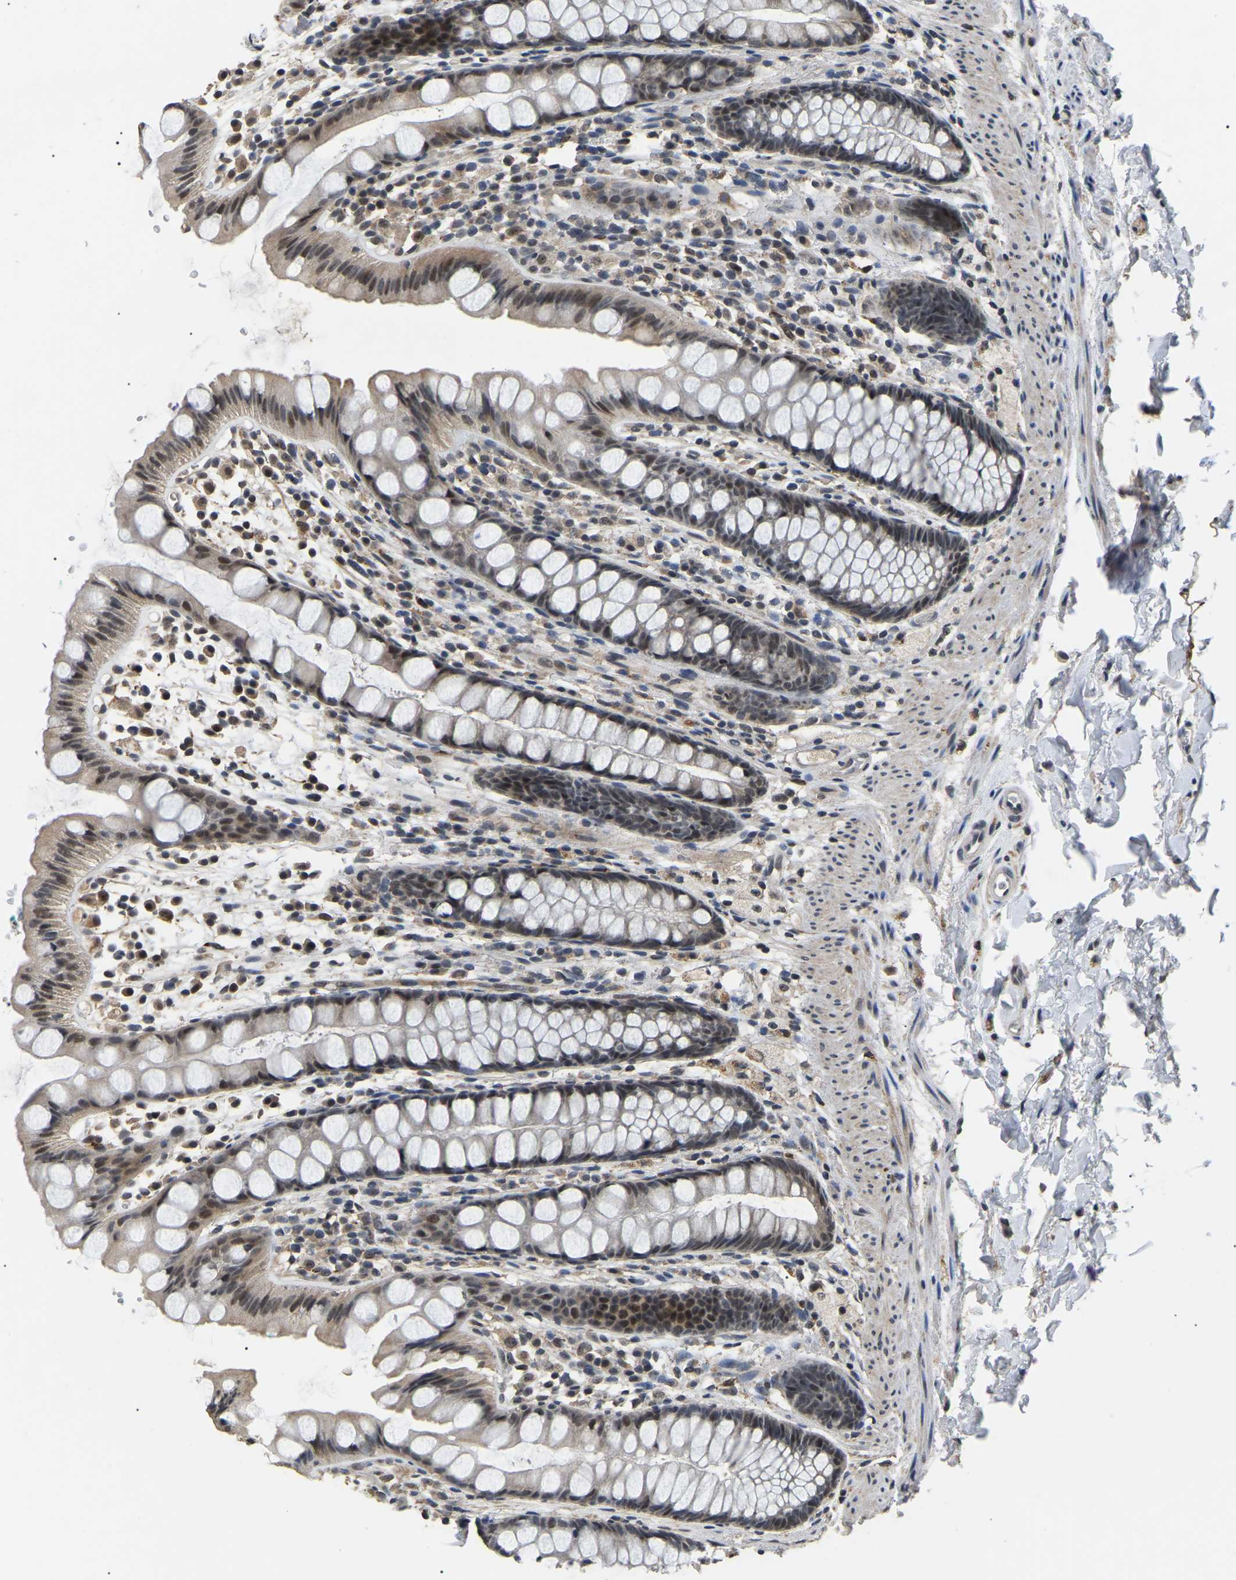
{"staining": {"intensity": "weak", "quantity": ">75%", "location": "nuclear"}, "tissue": "rectum", "cell_type": "Glandular cells", "image_type": "normal", "snomed": [{"axis": "morphology", "description": "Normal tissue, NOS"}, {"axis": "topography", "description": "Rectum"}], "caption": "DAB immunohistochemical staining of normal human rectum shows weak nuclear protein expression in approximately >75% of glandular cells.", "gene": "PPM1E", "patient": {"sex": "female", "age": 65}}